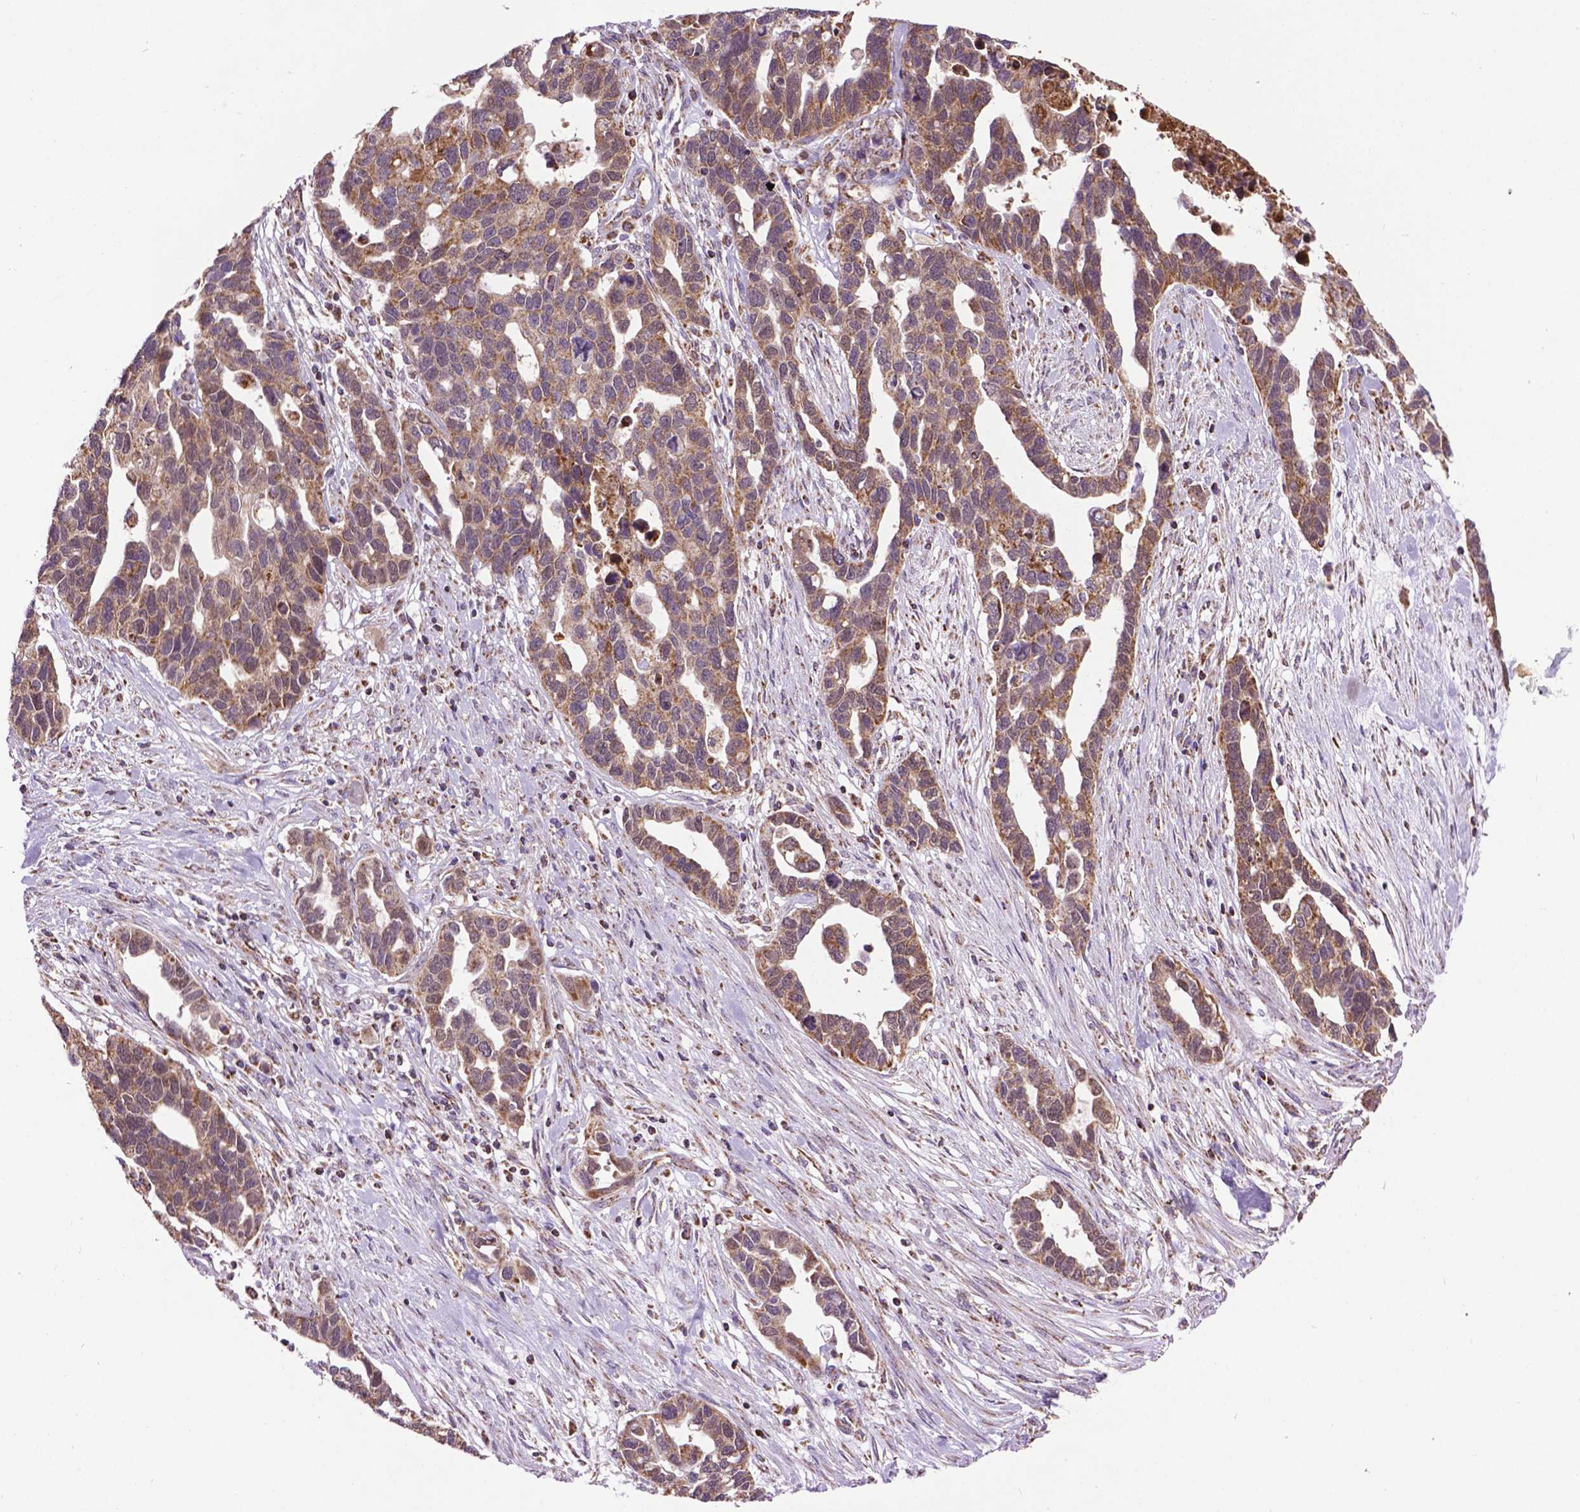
{"staining": {"intensity": "moderate", "quantity": ">75%", "location": "cytoplasmic/membranous"}, "tissue": "ovarian cancer", "cell_type": "Tumor cells", "image_type": "cancer", "snomed": [{"axis": "morphology", "description": "Cystadenocarcinoma, serous, NOS"}, {"axis": "topography", "description": "Ovary"}], "caption": "This is a micrograph of immunohistochemistry (IHC) staining of ovarian cancer (serous cystadenocarcinoma), which shows moderate positivity in the cytoplasmic/membranous of tumor cells.", "gene": "PYCR3", "patient": {"sex": "female", "age": 54}}